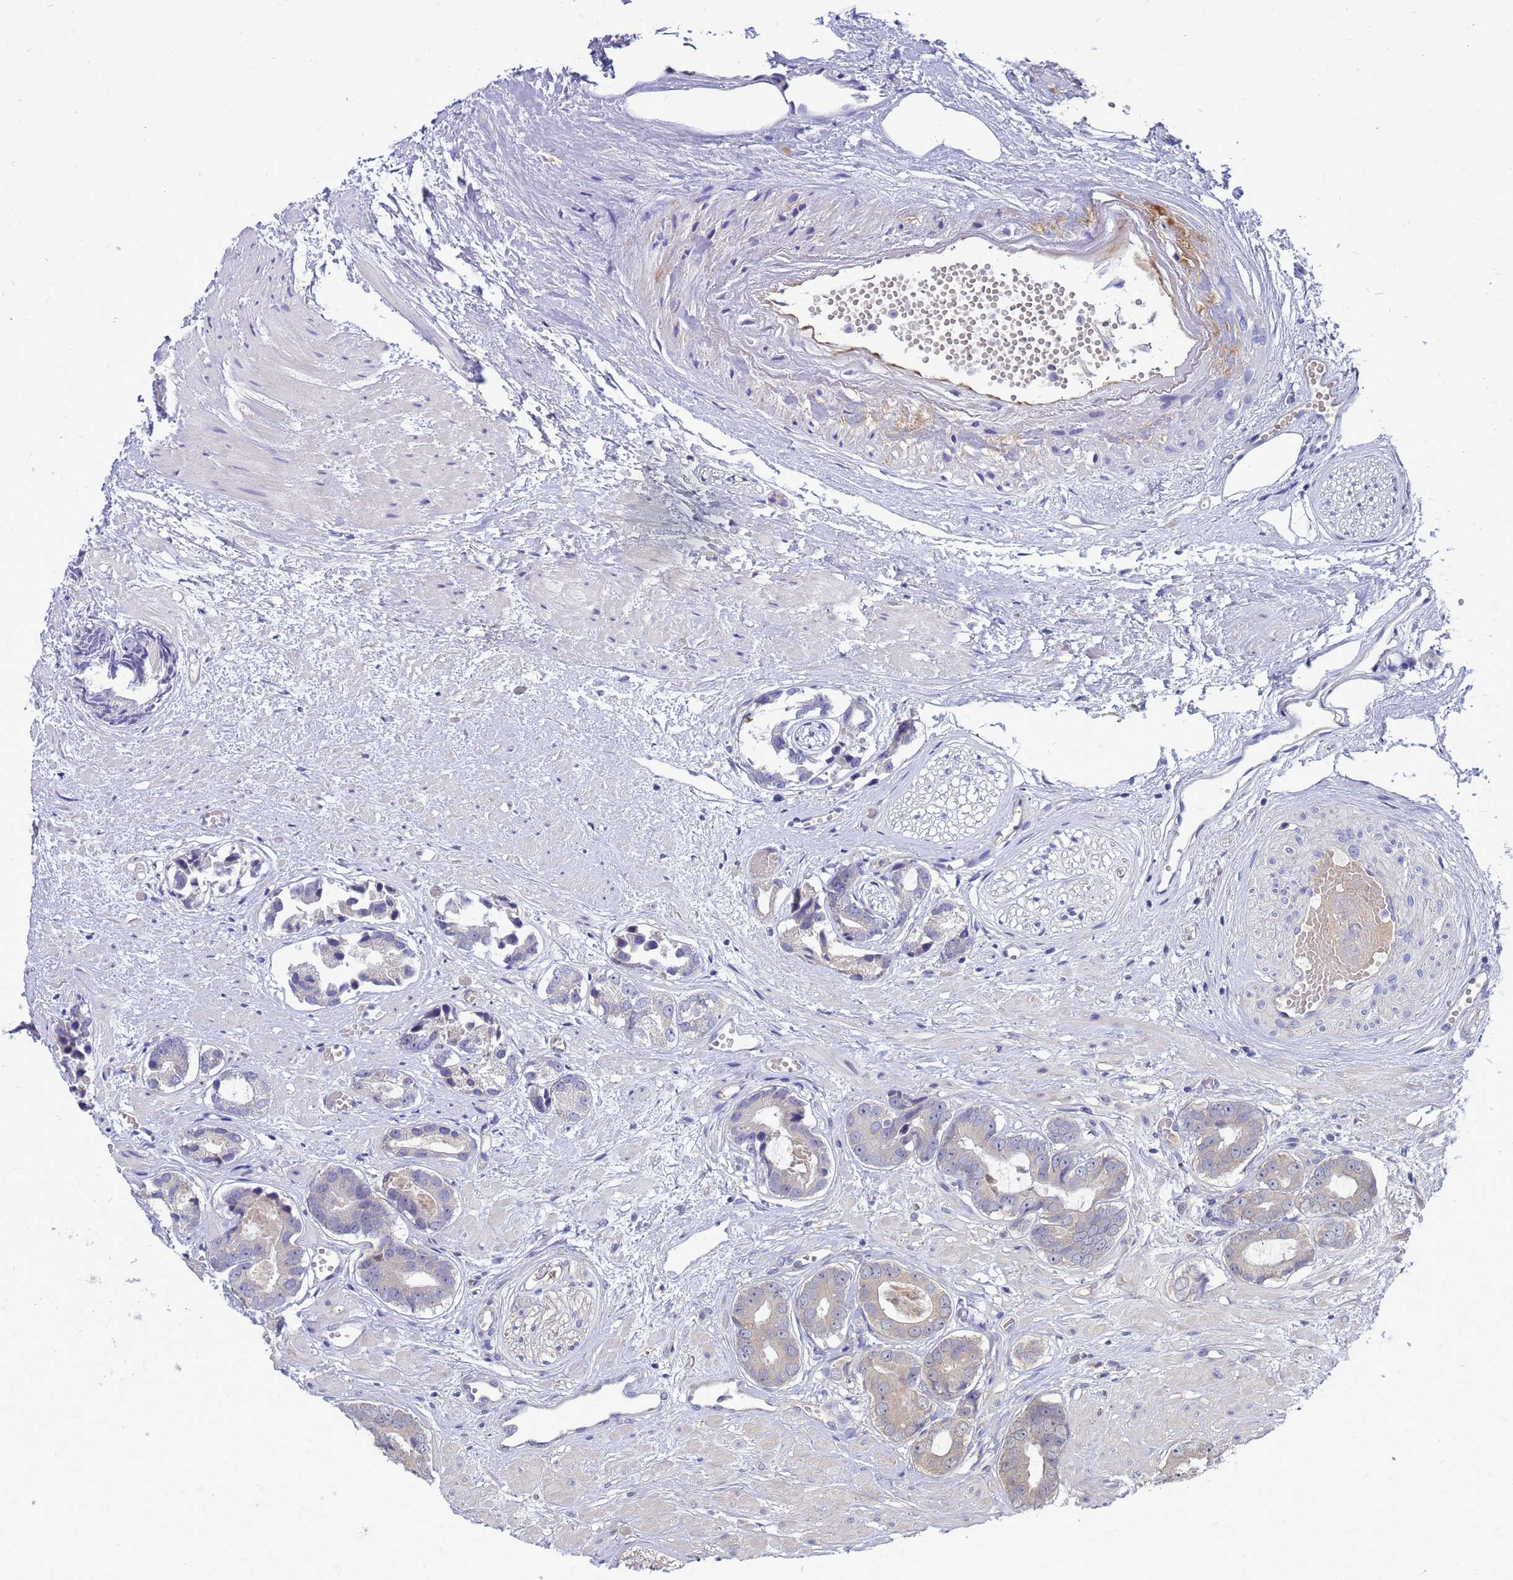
{"staining": {"intensity": "weak", "quantity": "<25%", "location": "cytoplasmic/membranous"}, "tissue": "prostate cancer", "cell_type": "Tumor cells", "image_type": "cancer", "snomed": [{"axis": "morphology", "description": "Adenocarcinoma, Low grade"}, {"axis": "topography", "description": "Prostate"}], "caption": "Protein analysis of low-grade adenocarcinoma (prostate) demonstrates no significant expression in tumor cells.", "gene": "ENOPH1", "patient": {"sex": "male", "age": 64}}